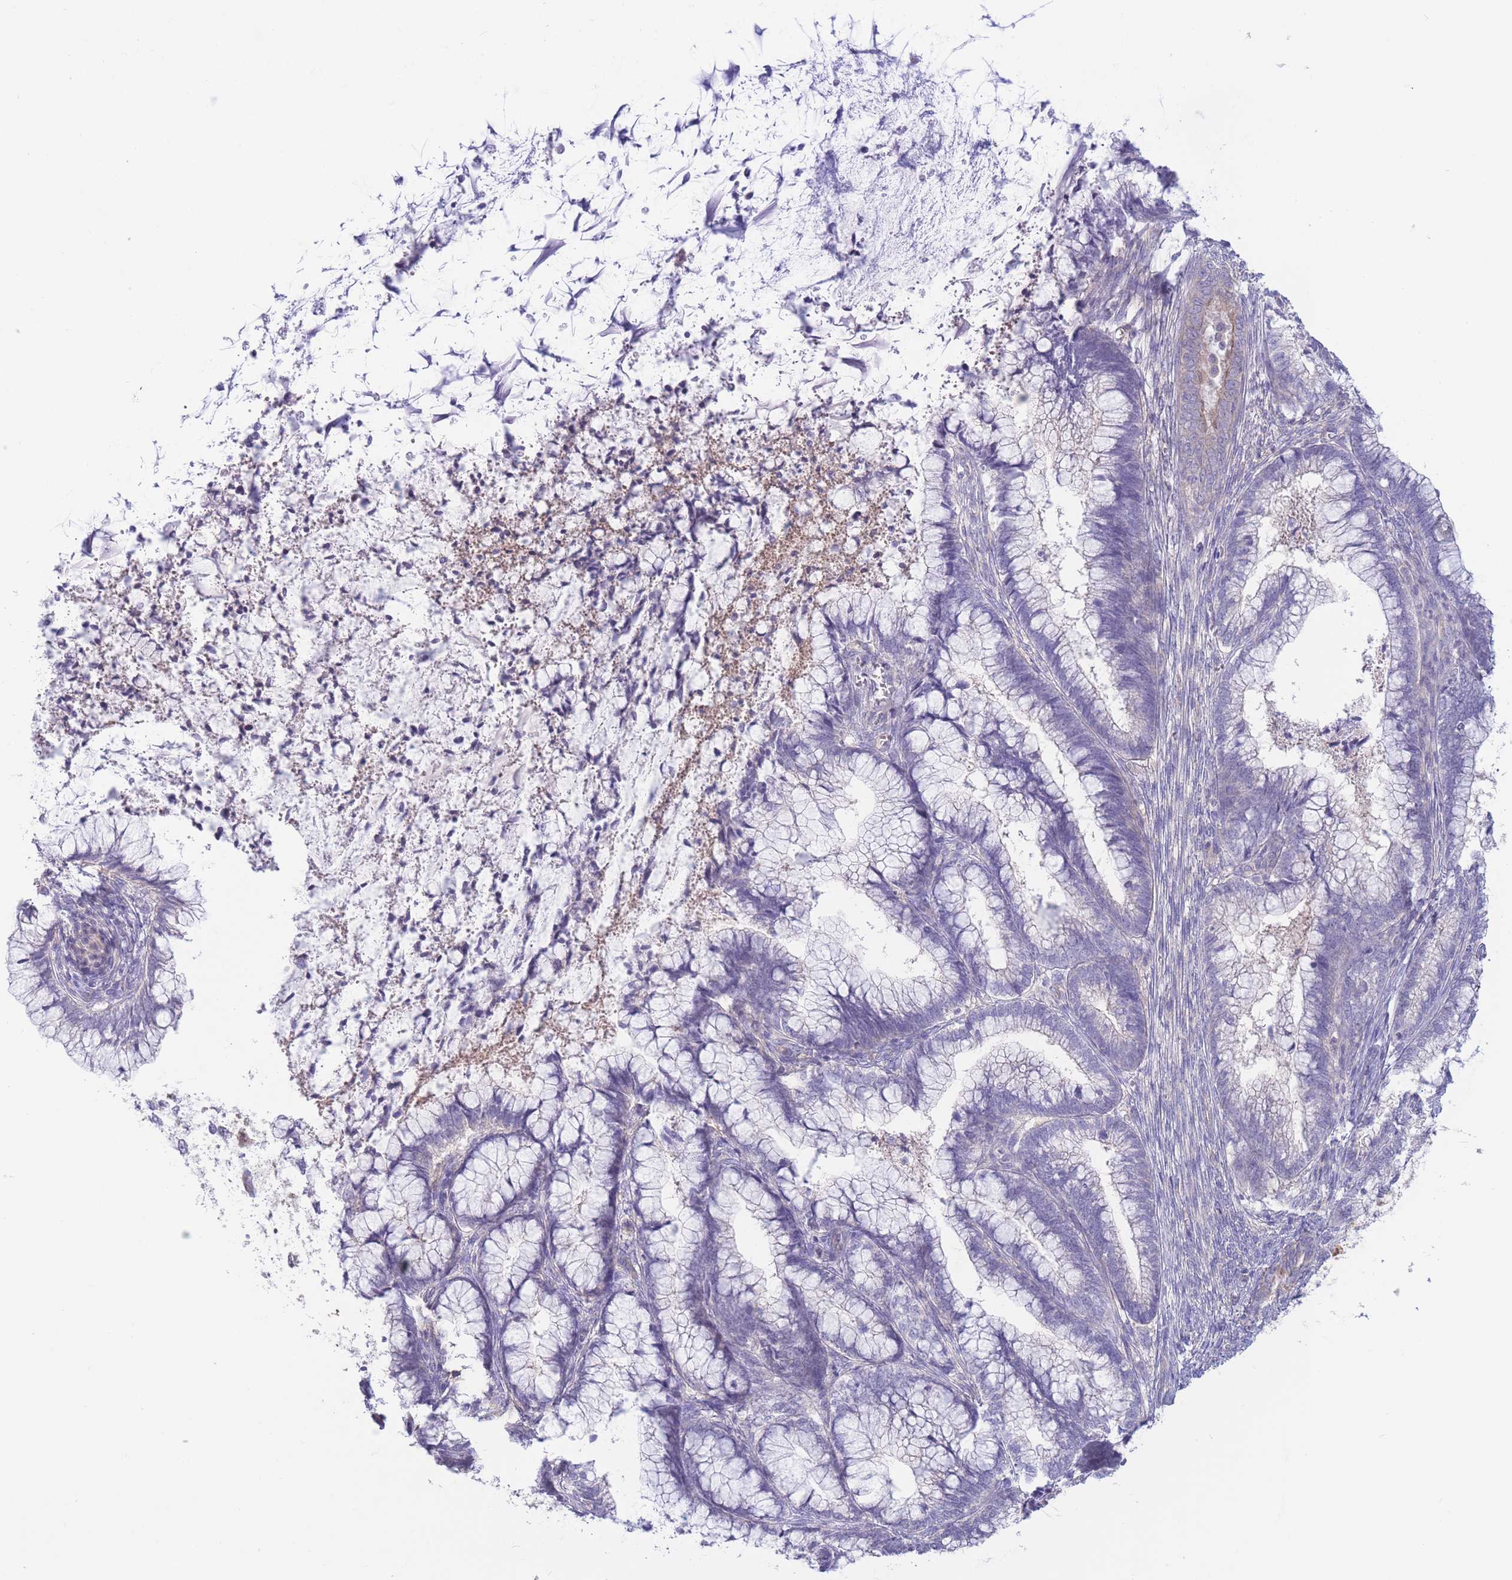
{"staining": {"intensity": "negative", "quantity": "none", "location": "none"}, "tissue": "cervical cancer", "cell_type": "Tumor cells", "image_type": "cancer", "snomed": [{"axis": "morphology", "description": "Adenocarcinoma, NOS"}, {"axis": "topography", "description": "Cervix"}], "caption": "Immunohistochemistry (IHC) histopathology image of neoplastic tissue: cervical cancer (adenocarcinoma) stained with DAB (3,3'-diaminobenzidine) shows no significant protein expression in tumor cells.", "gene": "ALS2CL", "patient": {"sex": "female", "age": 44}}